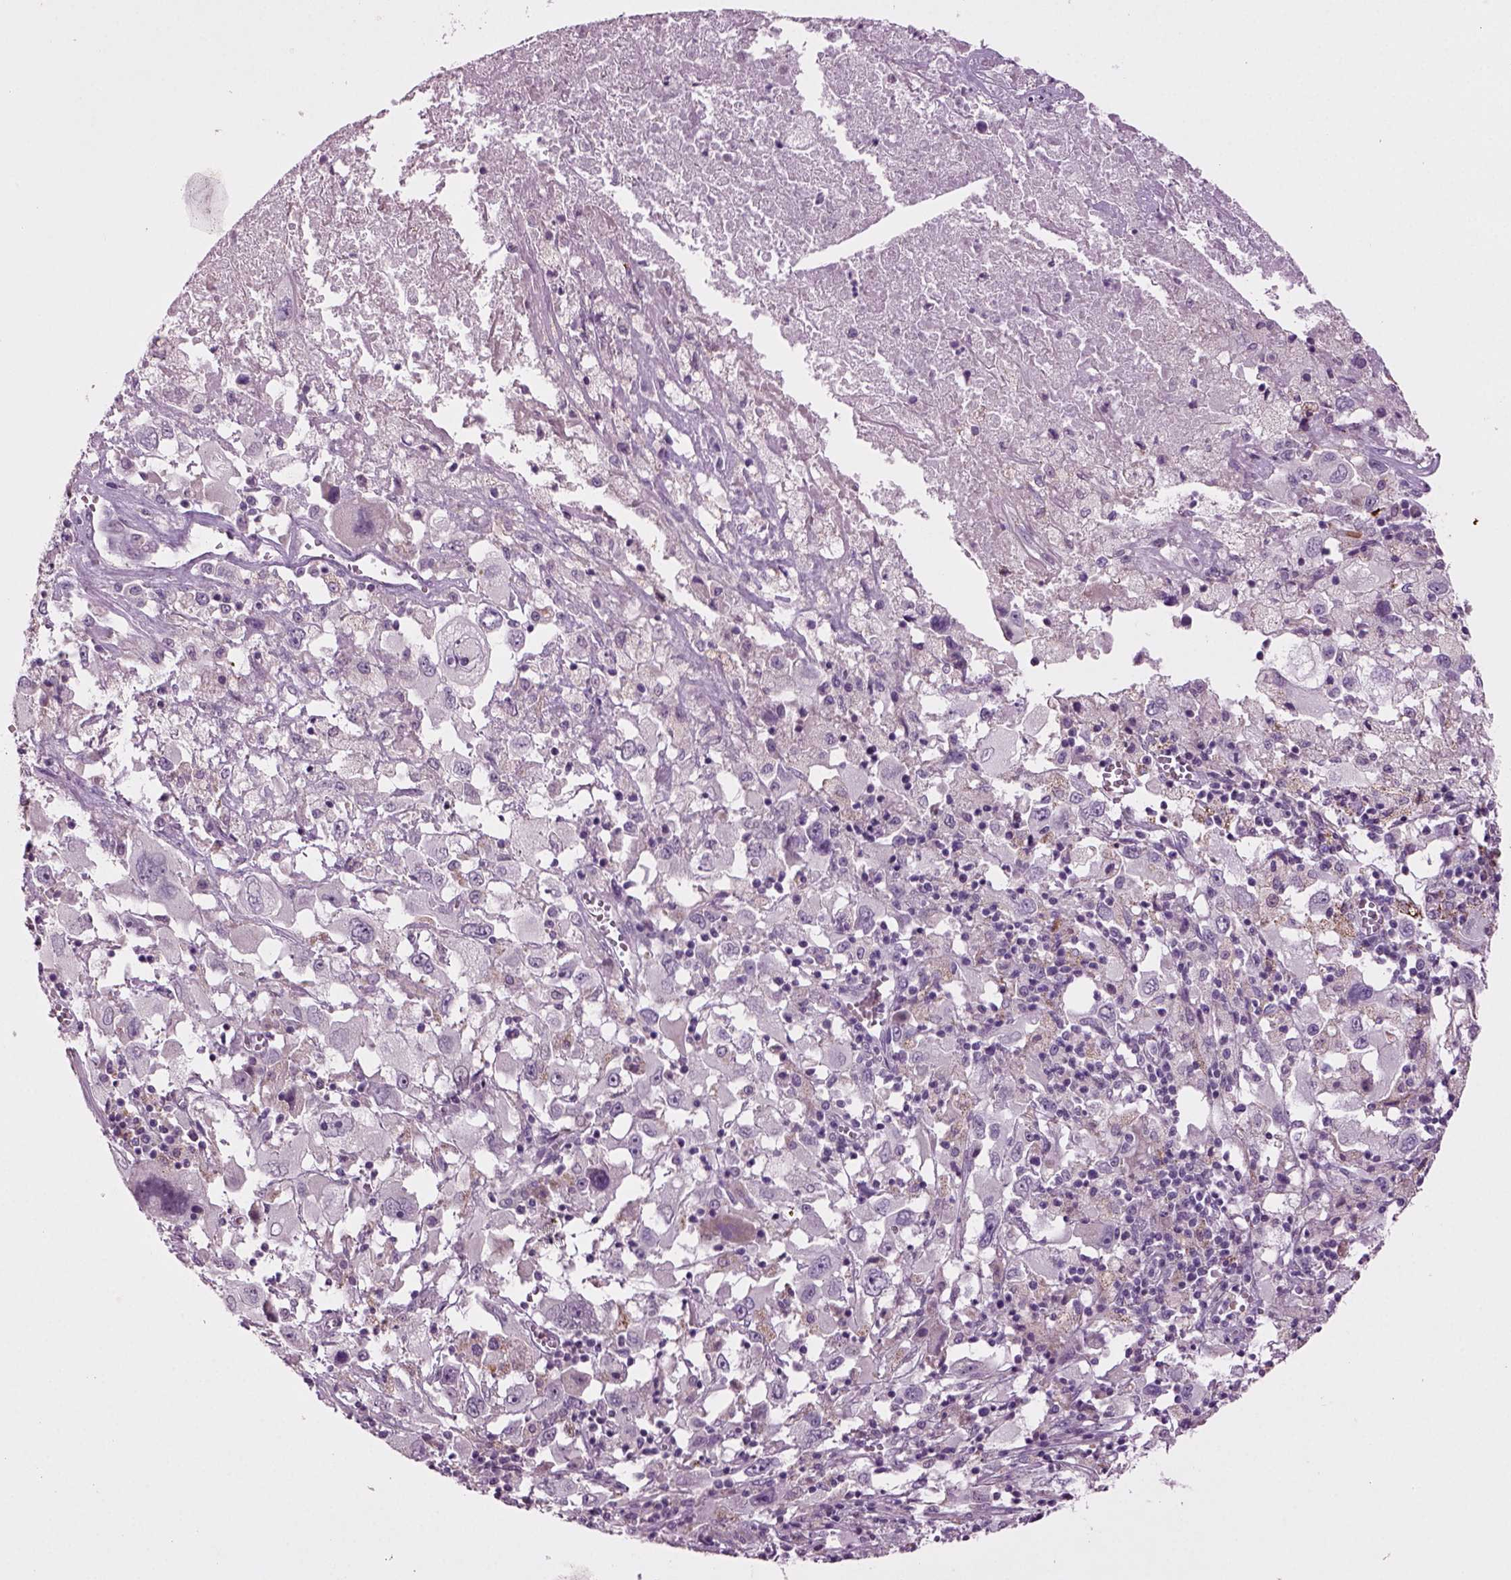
{"staining": {"intensity": "negative", "quantity": "none", "location": "none"}, "tissue": "melanoma", "cell_type": "Tumor cells", "image_type": "cancer", "snomed": [{"axis": "morphology", "description": "Malignant melanoma, Metastatic site"}, {"axis": "topography", "description": "Soft tissue"}], "caption": "Immunohistochemical staining of human melanoma exhibits no significant staining in tumor cells.", "gene": "SLC17A6", "patient": {"sex": "male", "age": 50}}